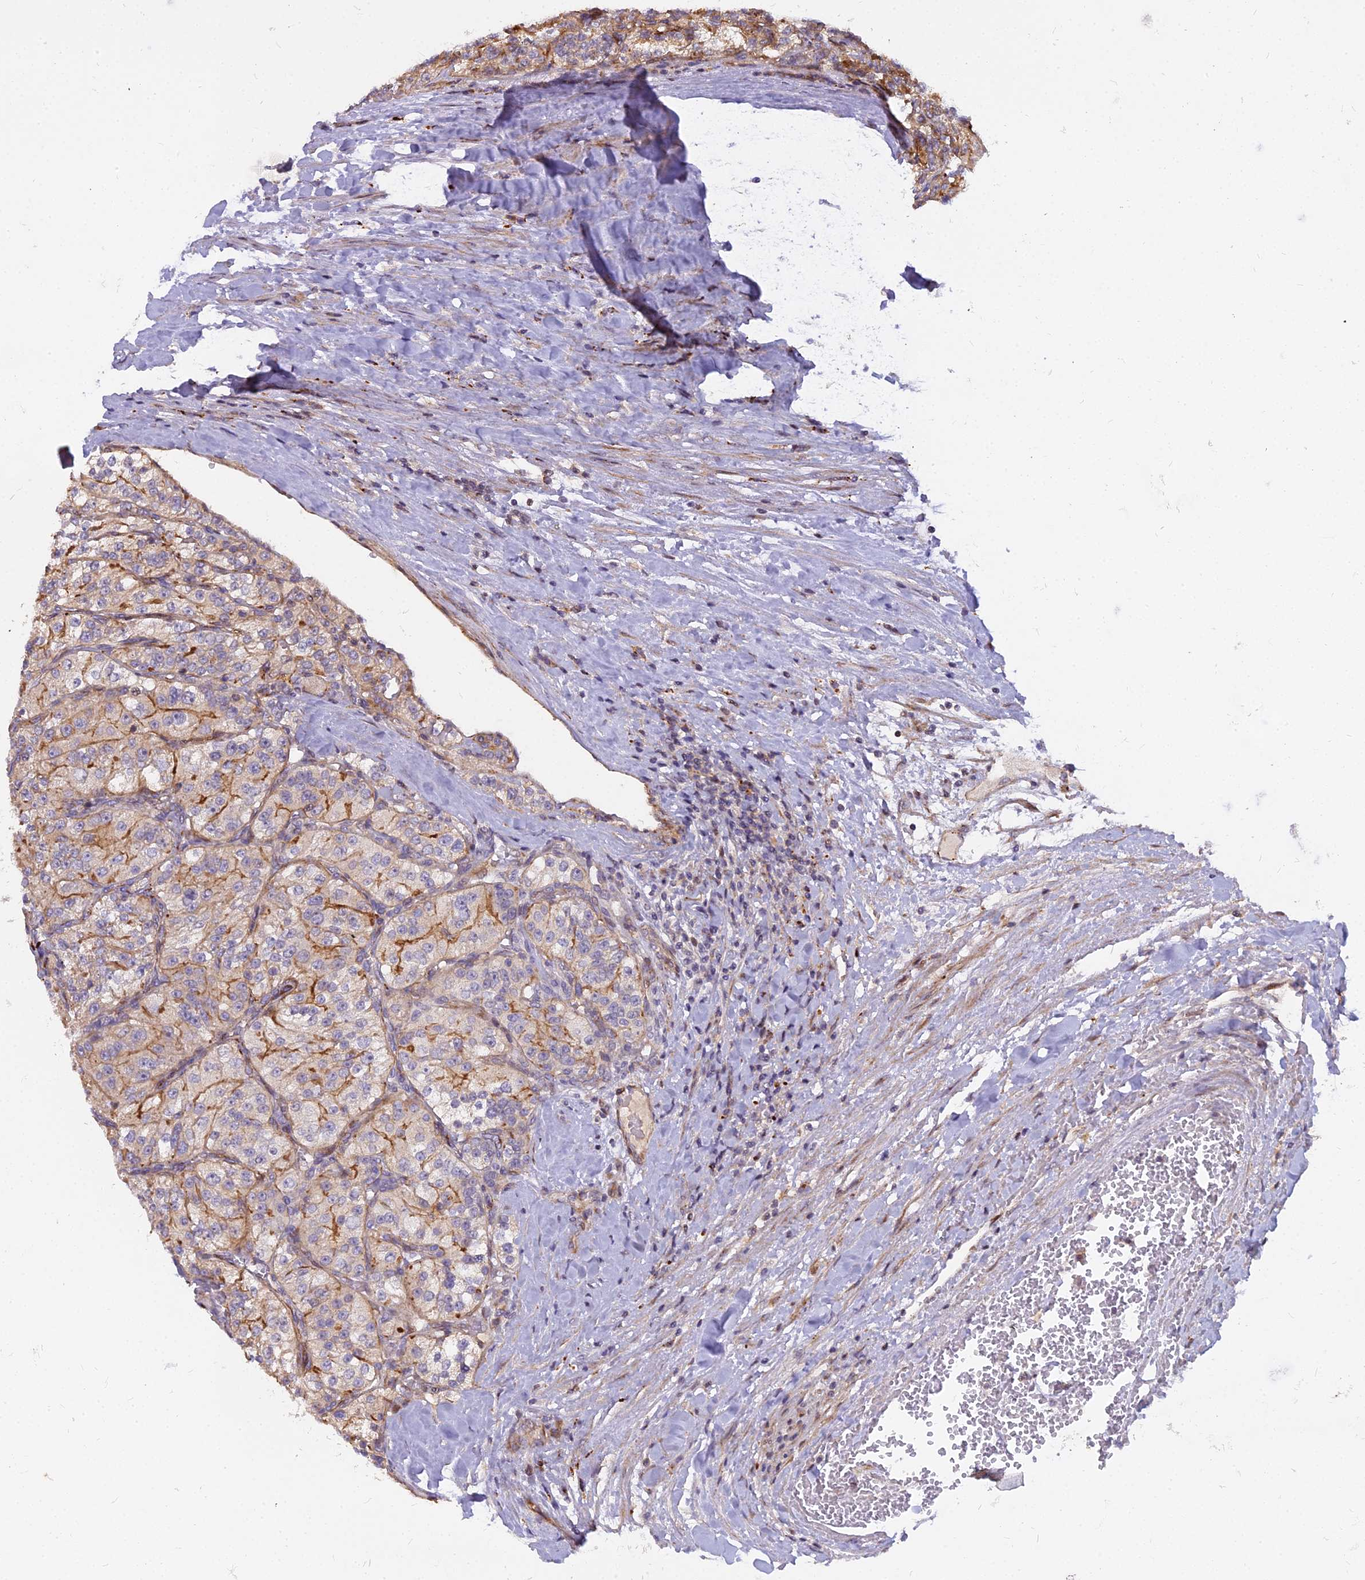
{"staining": {"intensity": "moderate", "quantity": "<25%", "location": "cytoplasmic/membranous"}, "tissue": "renal cancer", "cell_type": "Tumor cells", "image_type": "cancer", "snomed": [{"axis": "morphology", "description": "Adenocarcinoma, NOS"}, {"axis": "topography", "description": "Kidney"}], "caption": "IHC (DAB (3,3'-diaminobenzidine)) staining of human renal cancer (adenocarcinoma) demonstrates moderate cytoplasmic/membranous protein positivity in approximately <25% of tumor cells.", "gene": "GLYATL3", "patient": {"sex": "female", "age": 63}}